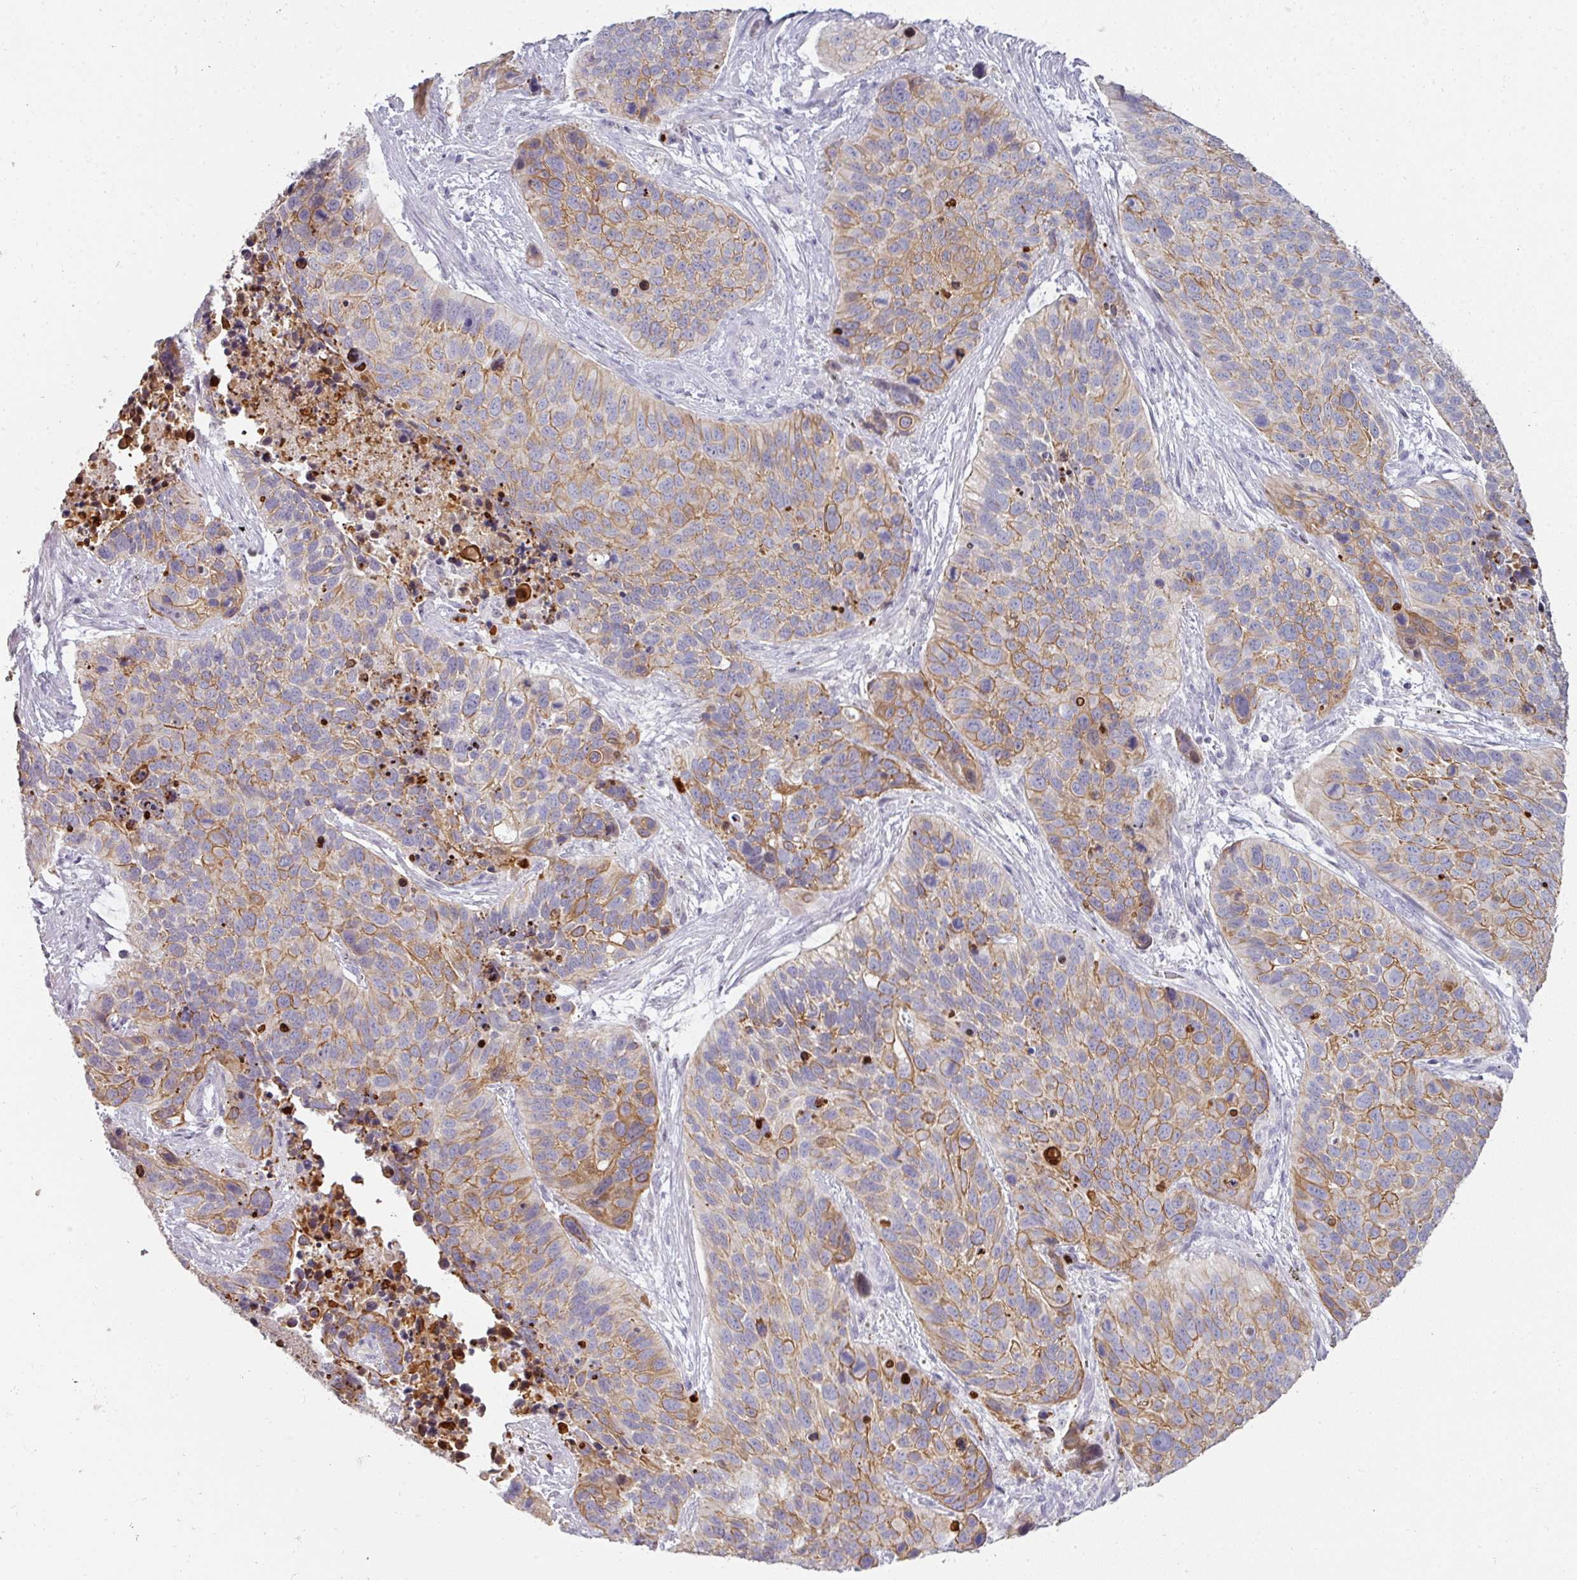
{"staining": {"intensity": "moderate", "quantity": "25%-75%", "location": "cytoplasmic/membranous"}, "tissue": "lung cancer", "cell_type": "Tumor cells", "image_type": "cancer", "snomed": [{"axis": "morphology", "description": "Squamous cell carcinoma, NOS"}, {"axis": "topography", "description": "Lung"}], "caption": "Squamous cell carcinoma (lung) stained with a brown dye shows moderate cytoplasmic/membranous positive expression in about 25%-75% of tumor cells.", "gene": "GTF2H3", "patient": {"sex": "male", "age": 62}}